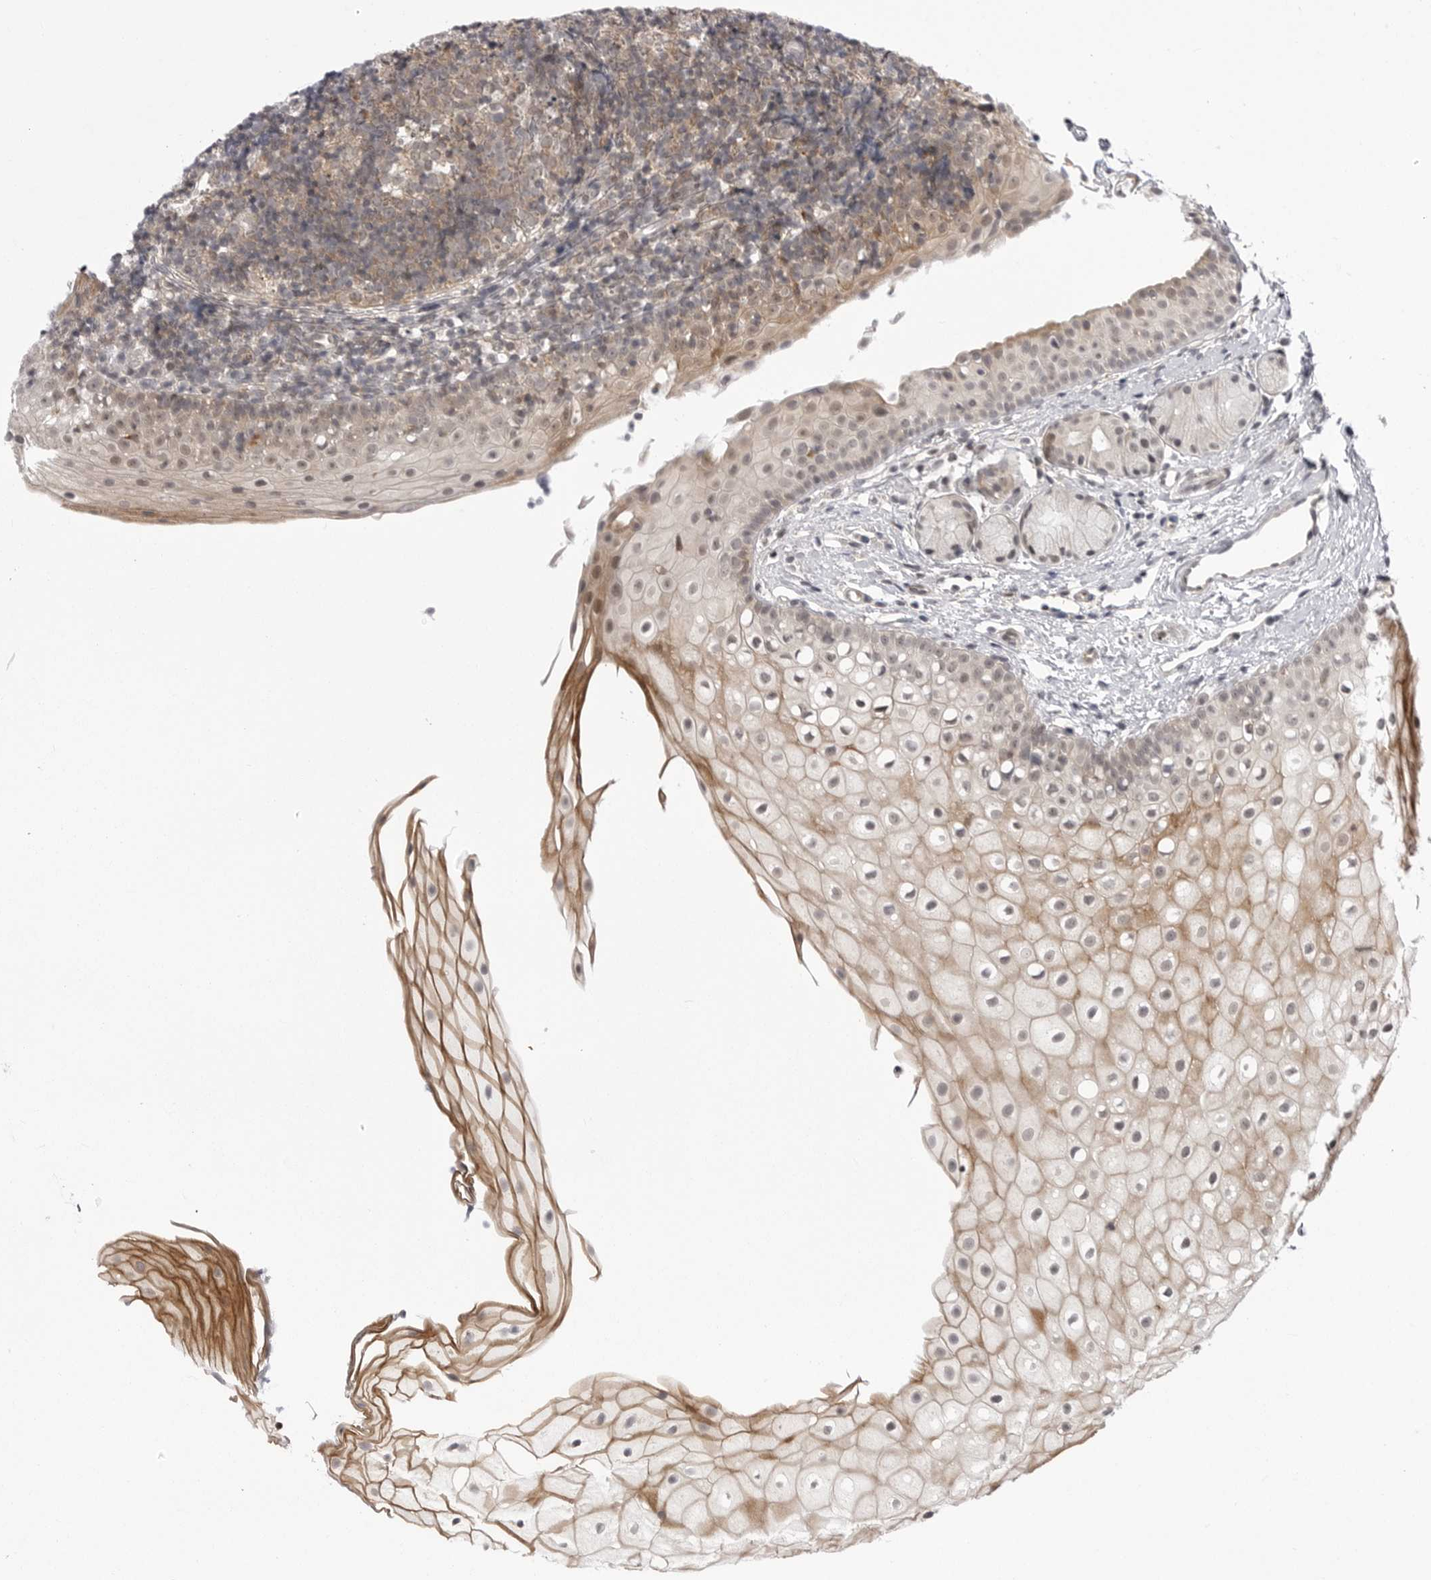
{"staining": {"intensity": "moderate", "quantity": ">75%", "location": "cytoplasmic/membranous"}, "tissue": "oral mucosa", "cell_type": "Squamous epithelial cells", "image_type": "normal", "snomed": [{"axis": "morphology", "description": "Normal tissue, NOS"}, {"axis": "topography", "description": "Oral tissue"}], "caption": "The histopathology image demonstrates staining of normal oral mucosa, revealing moderate cytoplasmic/membranous protein positivity (brown color) within squamous epithelial cells.", "gene": "CCDC18", "patient": {"sex": "male", "age": 28}}